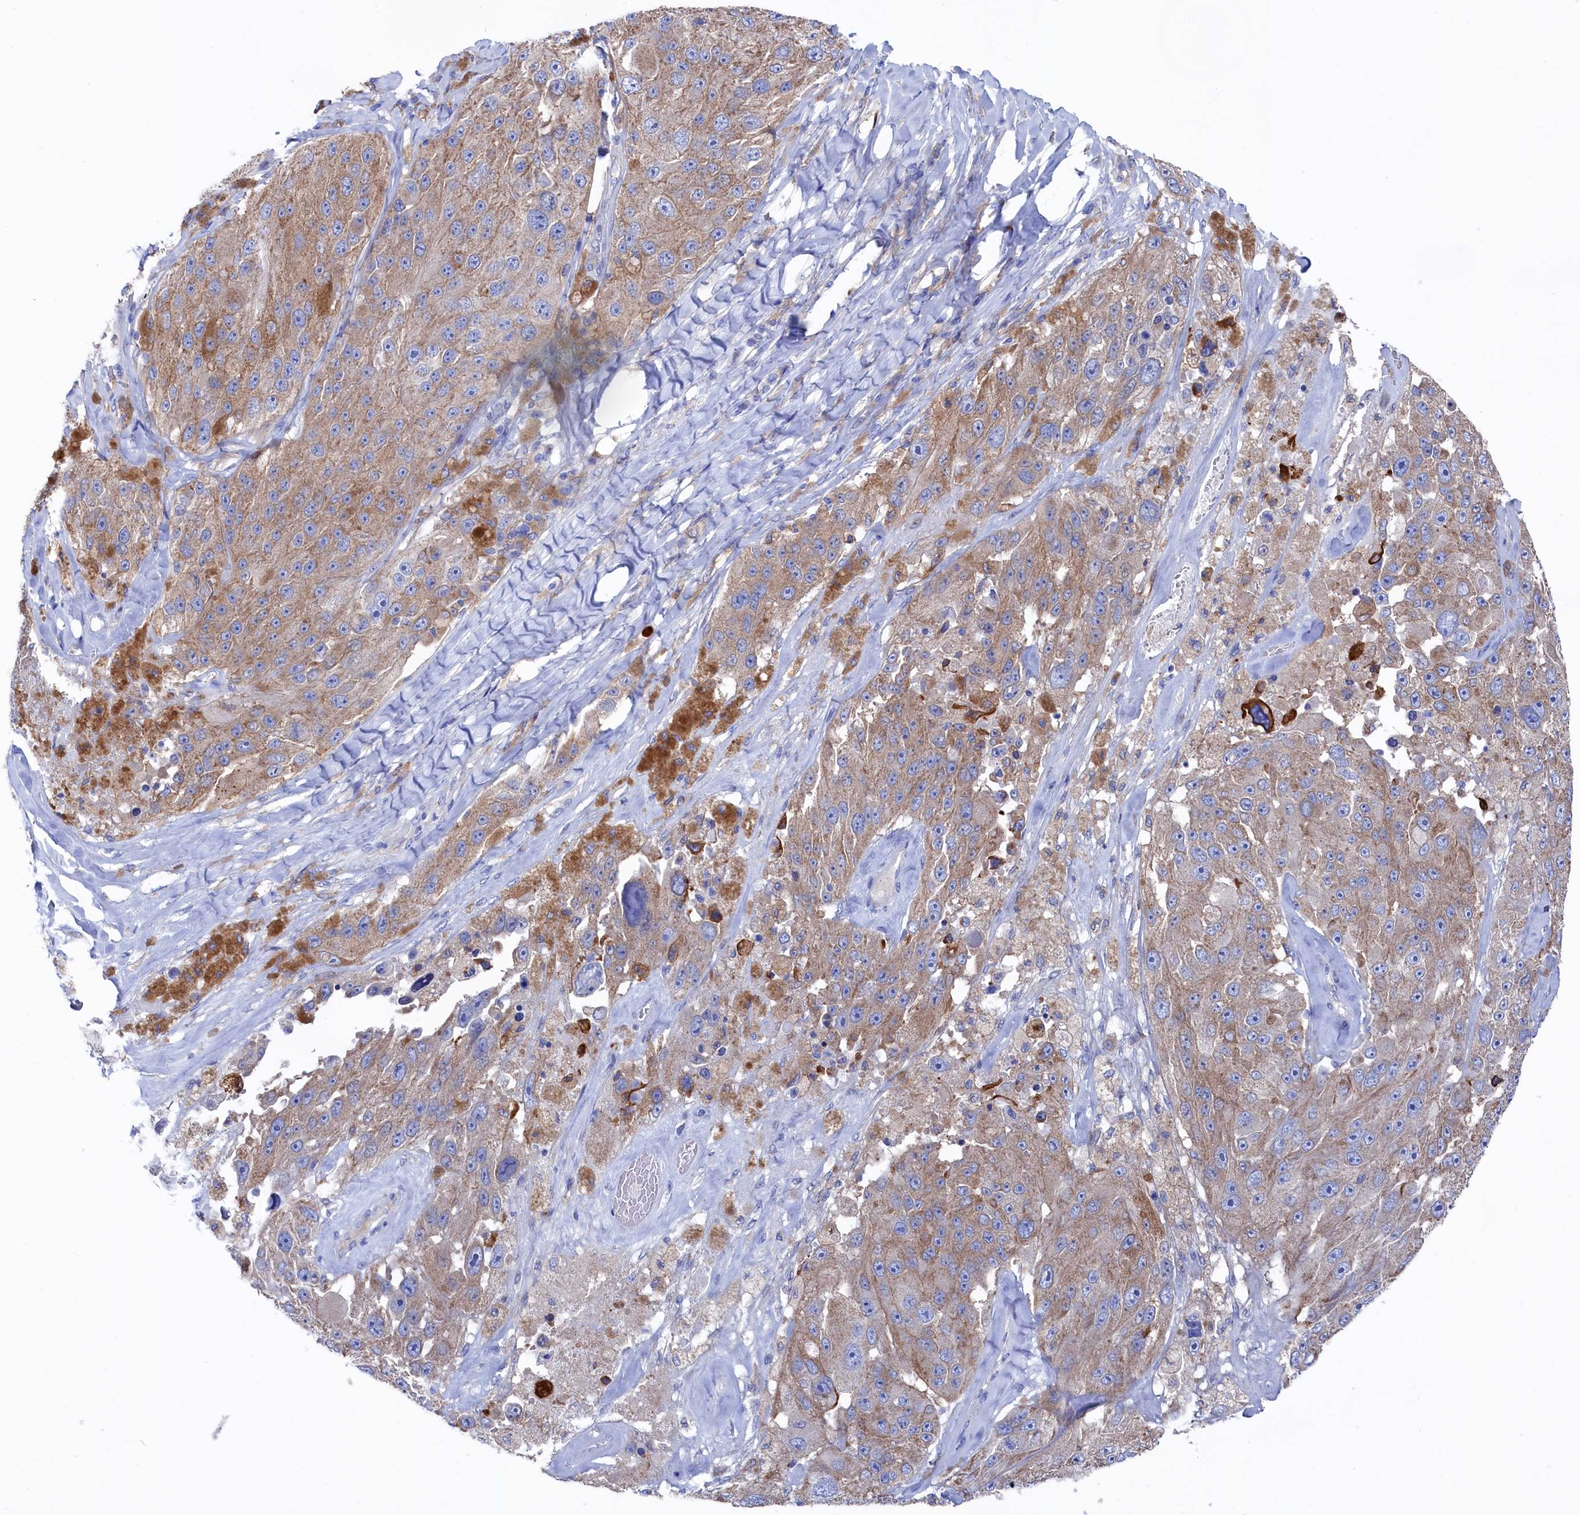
{"staining": {"intensity": "weak", "quantity": ">75%", "location": "cytoplasmic/membranous"}, "tissue": "melanoma", "cell_type": "Tumor cells", "image_type": "cancer", "snomed": [{"axis": "morphology", "description": "Malignant melanoma, Metastatic site"}, {"axis": "topography", "description": "Lymph node"}], "caption": "High-power microscopy captured an immunohistochemistry (IHC) photomicrograph of malignant melanoma (metastatic site), revealing weak cytoplasmic/membranous expression in about >75% of tumor cells.", "gene": "C12orf73", "patient": {"sex": "male", "age": 62}}